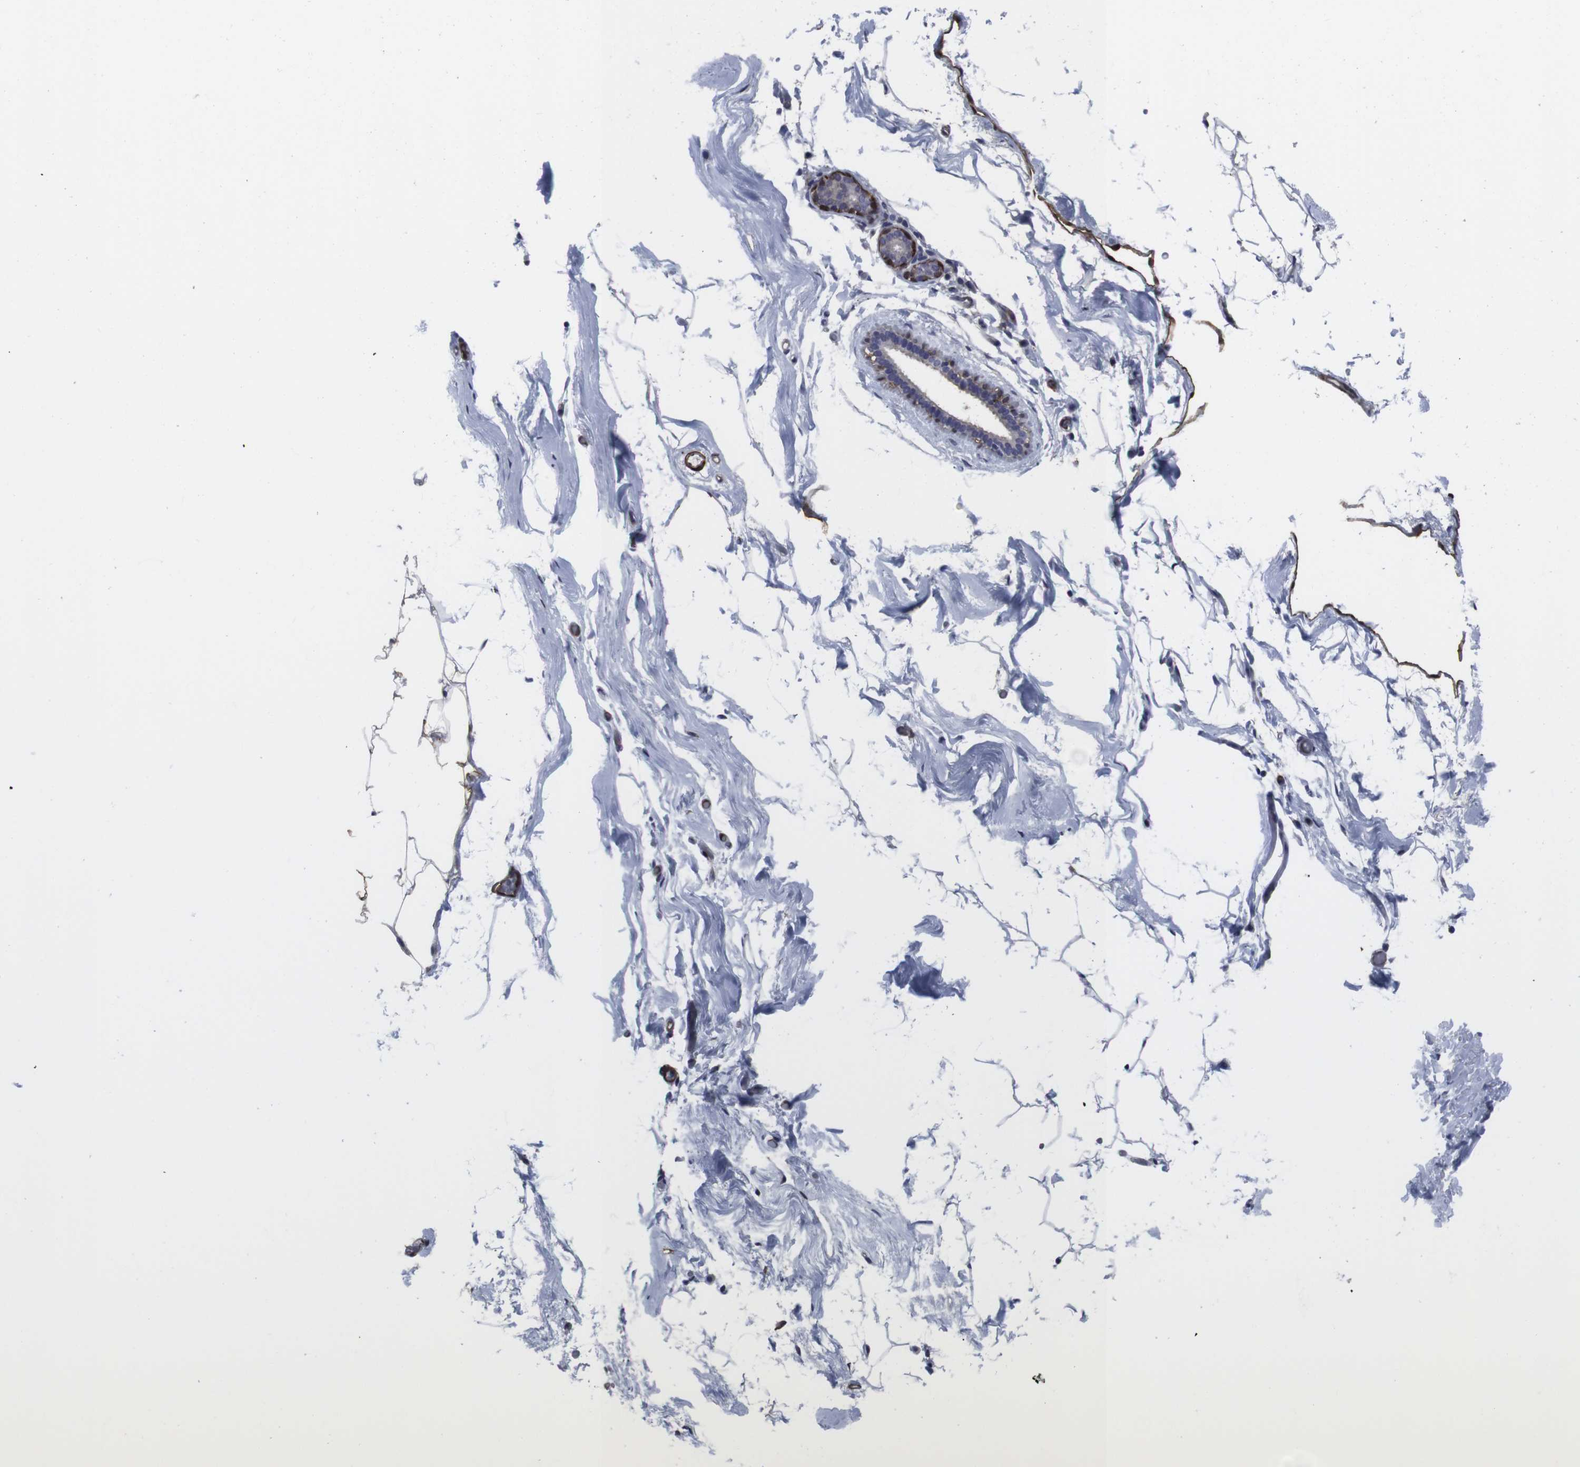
{"staining": {"intensity": "moderate", "quantity": "<25%", "location": "cytoplasmic/membranous"}, "tissue": "adipose tissue", "cell_type": "Adipocytes", "image_type": "normal", "snomed": [{"axis": "morphology", "description": "Normal tissue, NOS"}, {"axis": "topography", "description": "Breast"}, {"axis": "topography", "description": "Soft tissue"}], "caption": "DAB (3,3'-diaminobenzidine) immunohistochemical staining of benign human adipose tissue demonstrates moderate cytoplasmic/membranous protein positivity in about <25% of adipocytes.", "gene": "SNCG", "patient": {"sex": "female", "age": 75}}